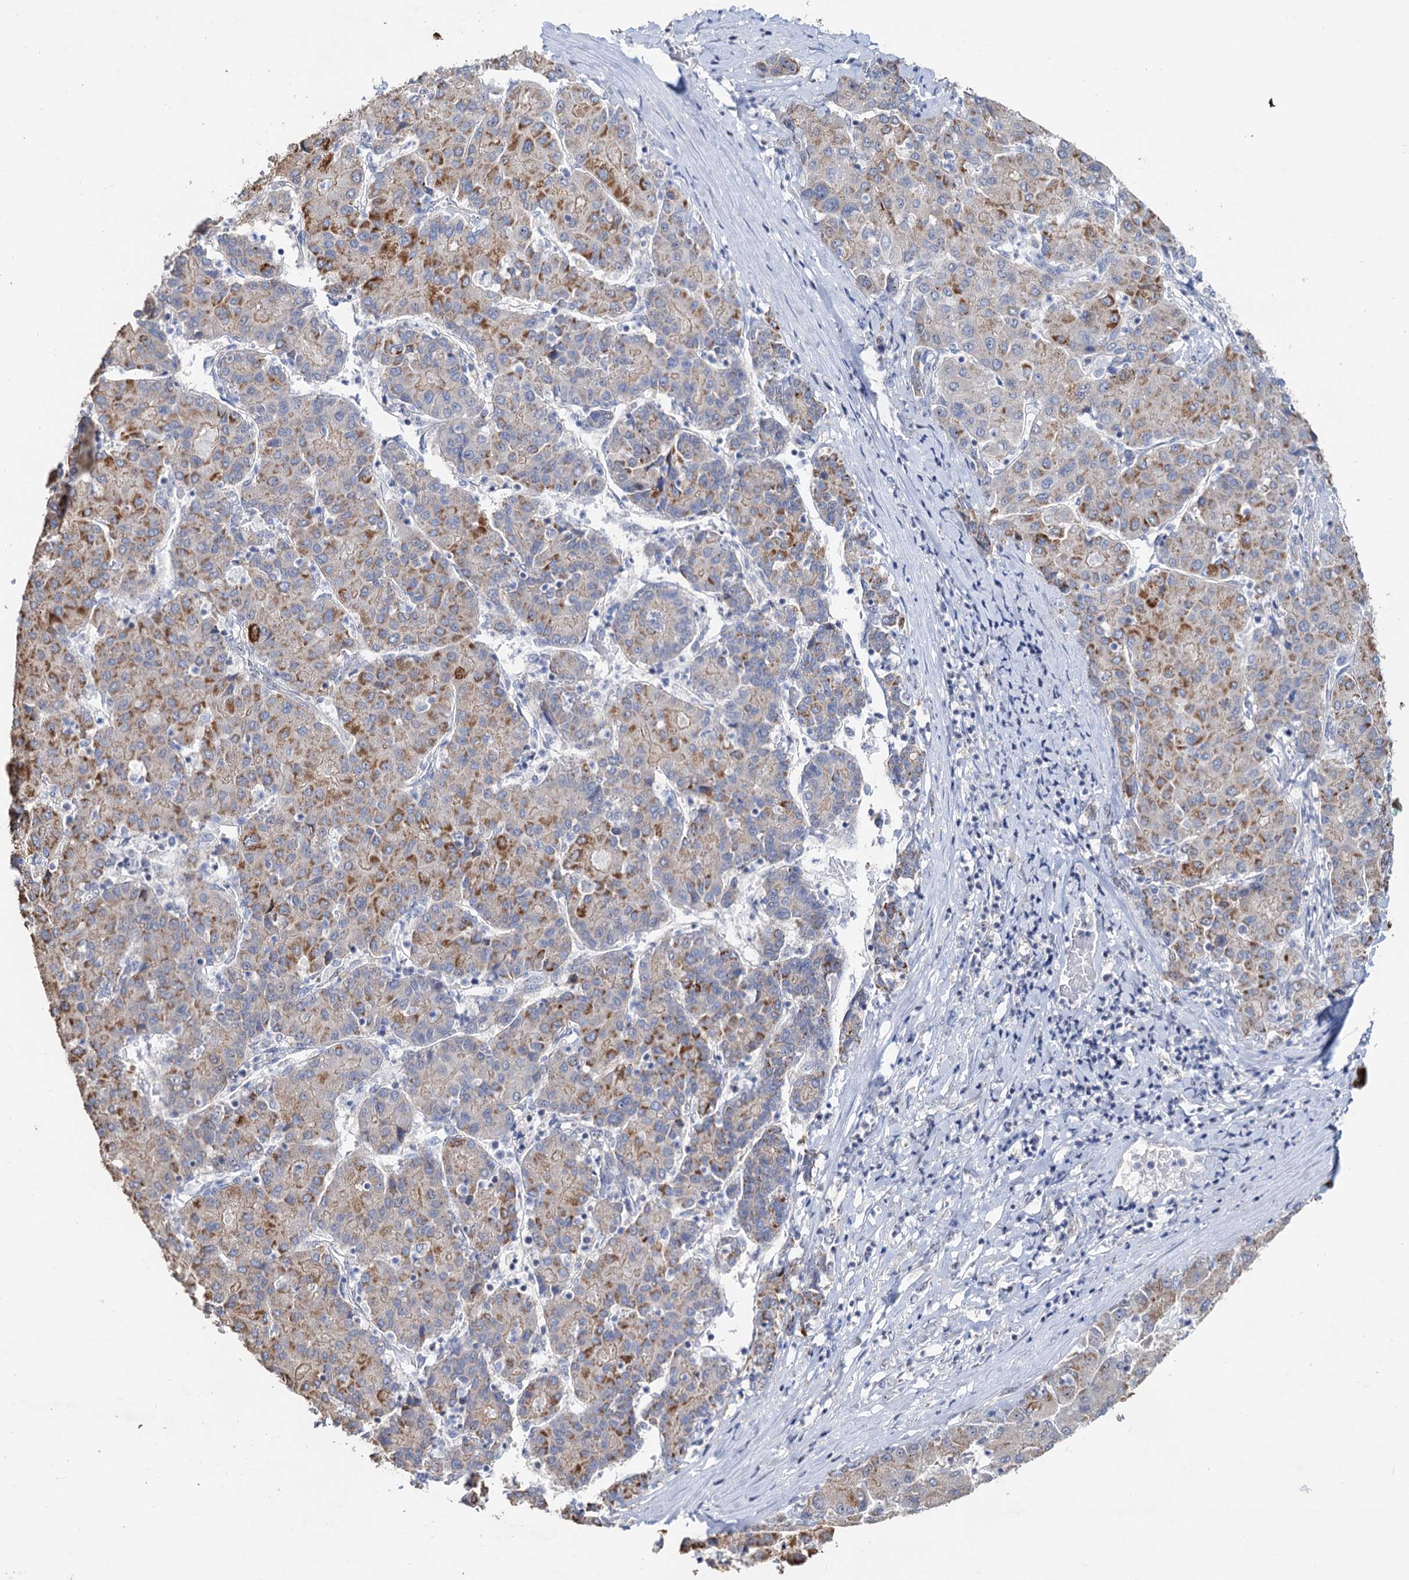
{"staining": {"intensity": "moderate", "quantity": "25%-75%", "location": "cytoplasmic/membranous"}, "tissue": "liver cancer", "cell_type": "Tumor cells", "image_type": "cancer", "snomed": [{"axis": "morphology", "description": "Carcinoma, Hepatocellular, NOS"}, {"axis": "topography", "description": "Liver"}], "caption": "Immunohistochemical staining of human liver cancer reveals medium levels of moderate cytoplasmic/membranous staining in approximately 25%-75% of tumor cells.", "gene": "C2CD3", "patient": {"sex": "male", "age": 65}}